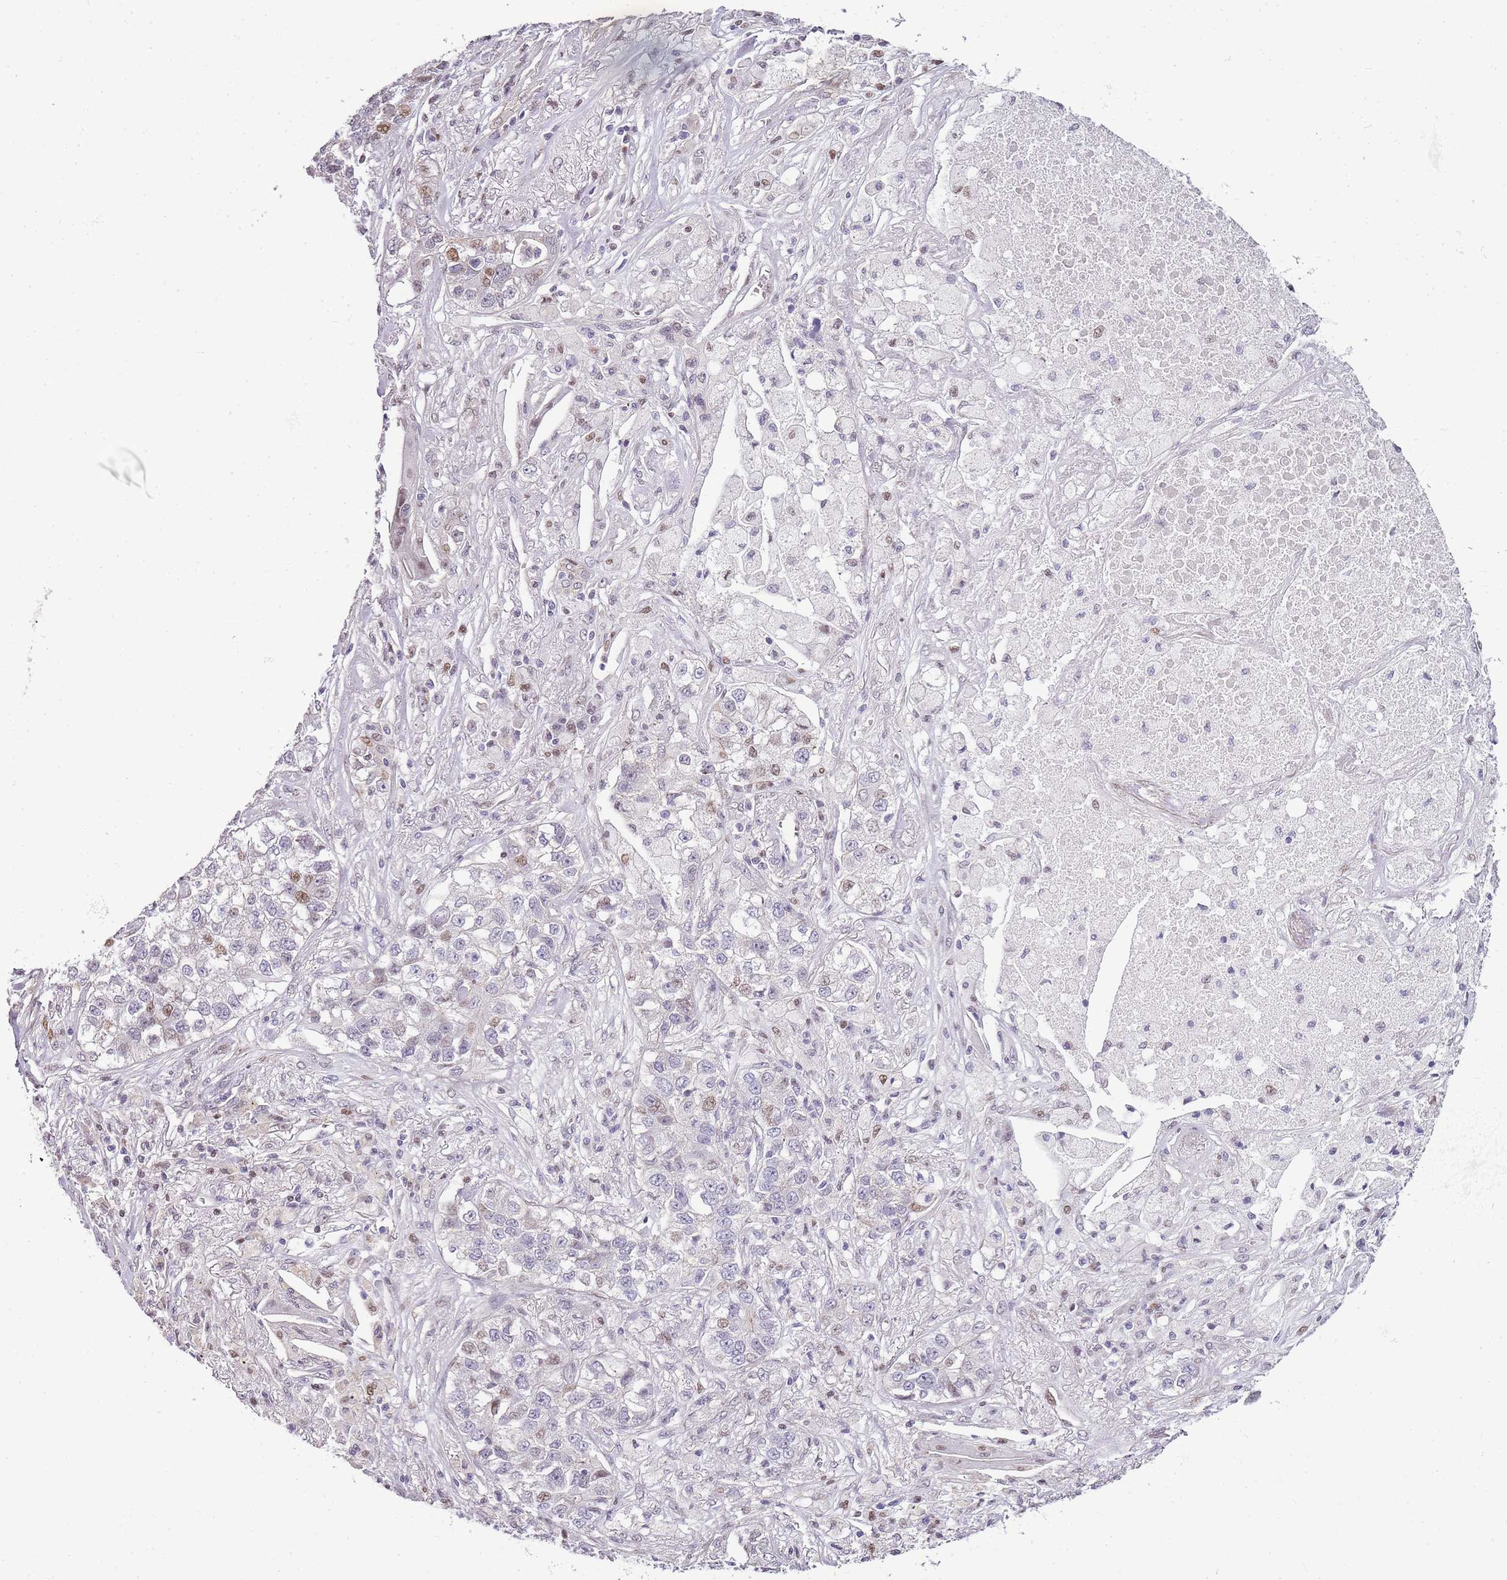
{"staining": {"intensity": "weak", "quantity": "<25%", "location": "nuclear"}, "tissue": "lung cancer", "cell_type": "Tumor cells", "image_type": "cancer", "snomed": [{"axis": "morphology", "description": "Adenocarcinoma, NOS"}, {"axis": "topography", "description": "Lung"}], "caption": "The micrograph shows no significant expression in tumor cells of adenocarcinoma (lung).", "gene": "CLBA1", "patient": {"sex": "male", "age": 49}}